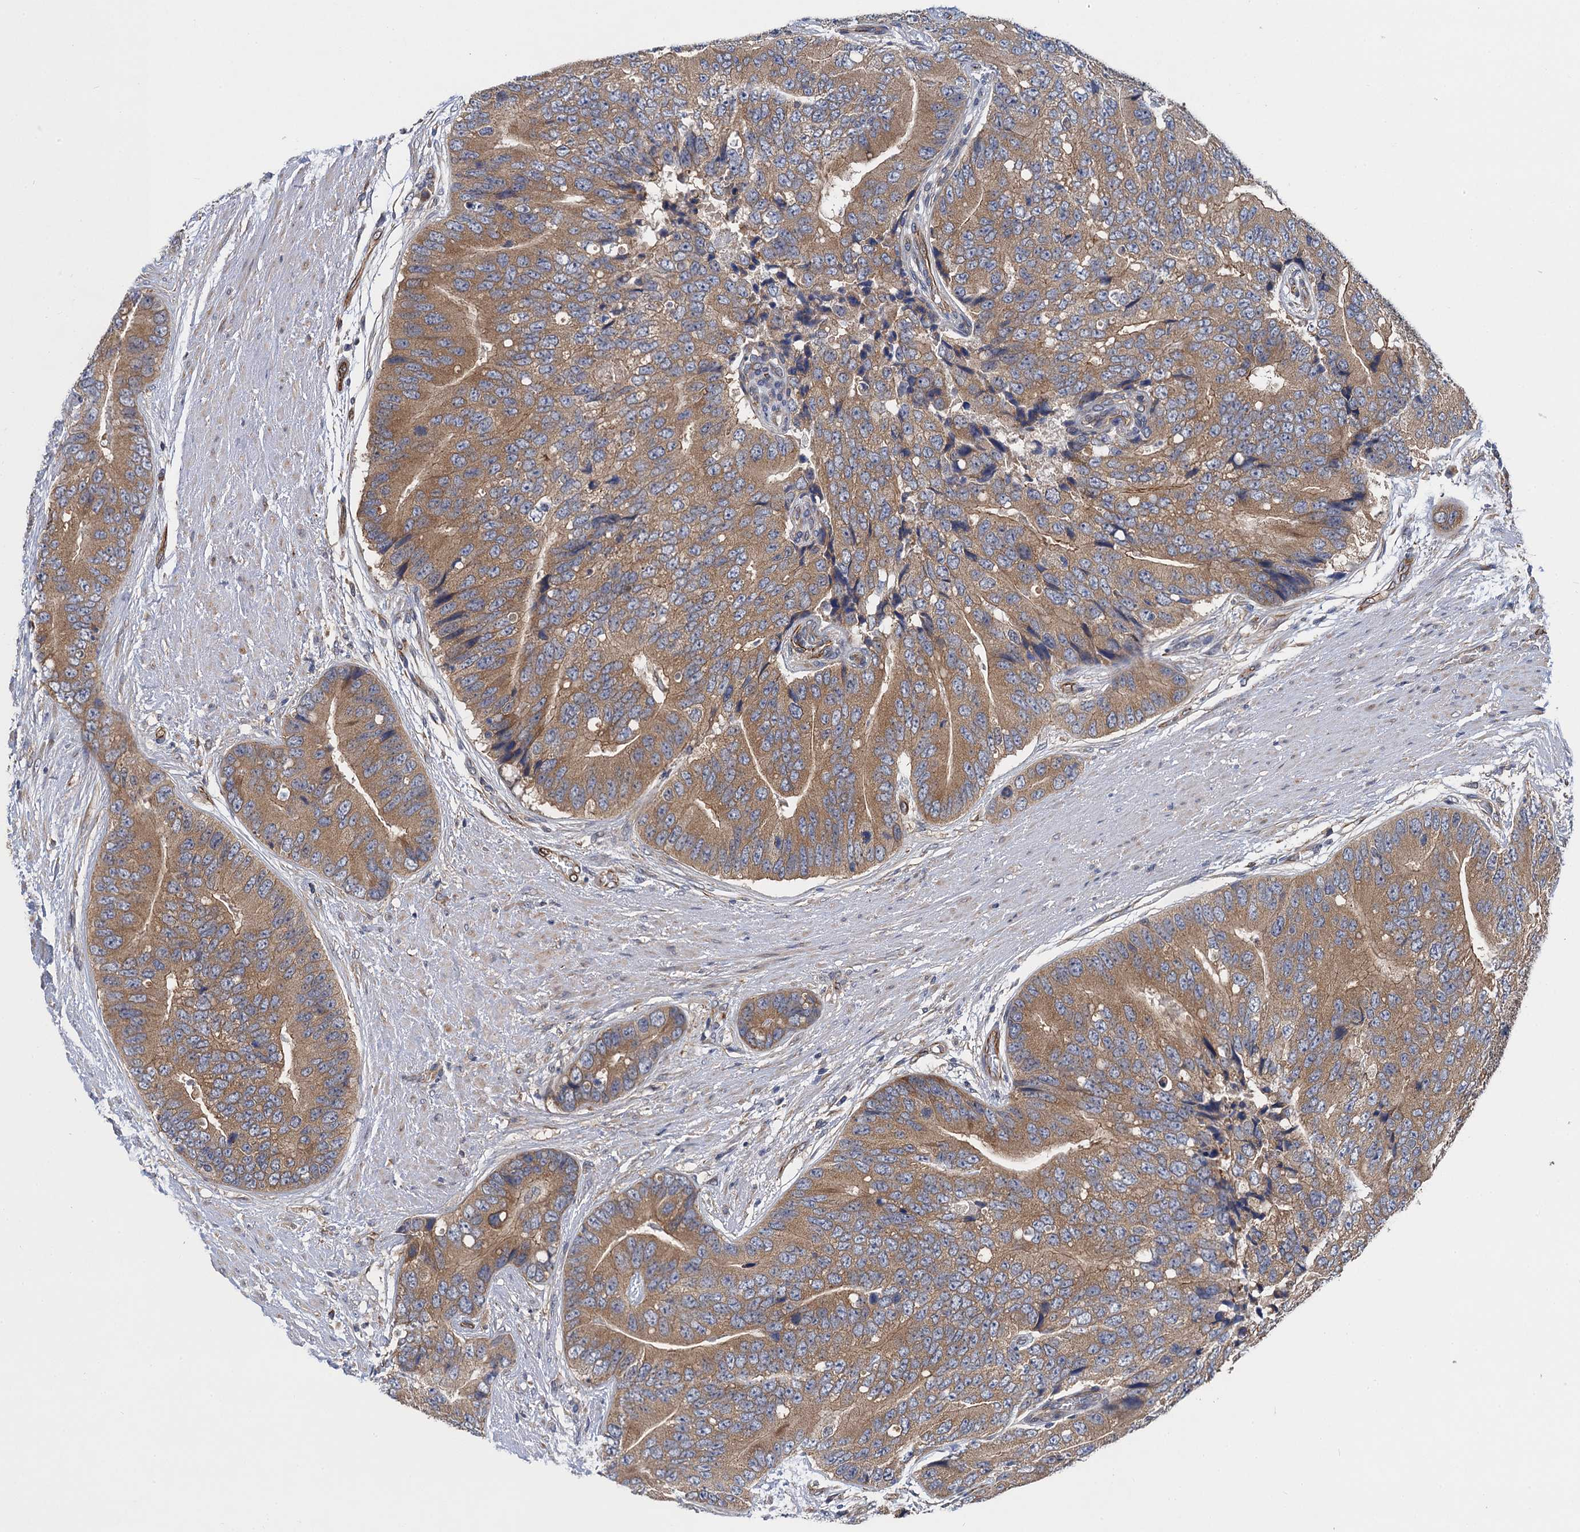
{"staining": {"intensity": "moderate", "quantity": ">75%", "location": "cytoplasmic/membranous"}, "tissue": "prostate cancer", "cell_type": "Tumor cells", "image_type": "cancer", "snomed": [{"axis": "morphology", "description": "Adenocarcinoma, High grade"}, {"axis": "topography", "description": "Prostate"}], "caption": "DAB (3,3'-diaminobenzidine) immunohistochemical staining of human prostate high-grade adenocarcinoma displays moderate cytoplasmic/membranous protein expression in about >75% of tumor cells.", "gene": "PJA2", "patient": {"sex": "male", "age": 70}}